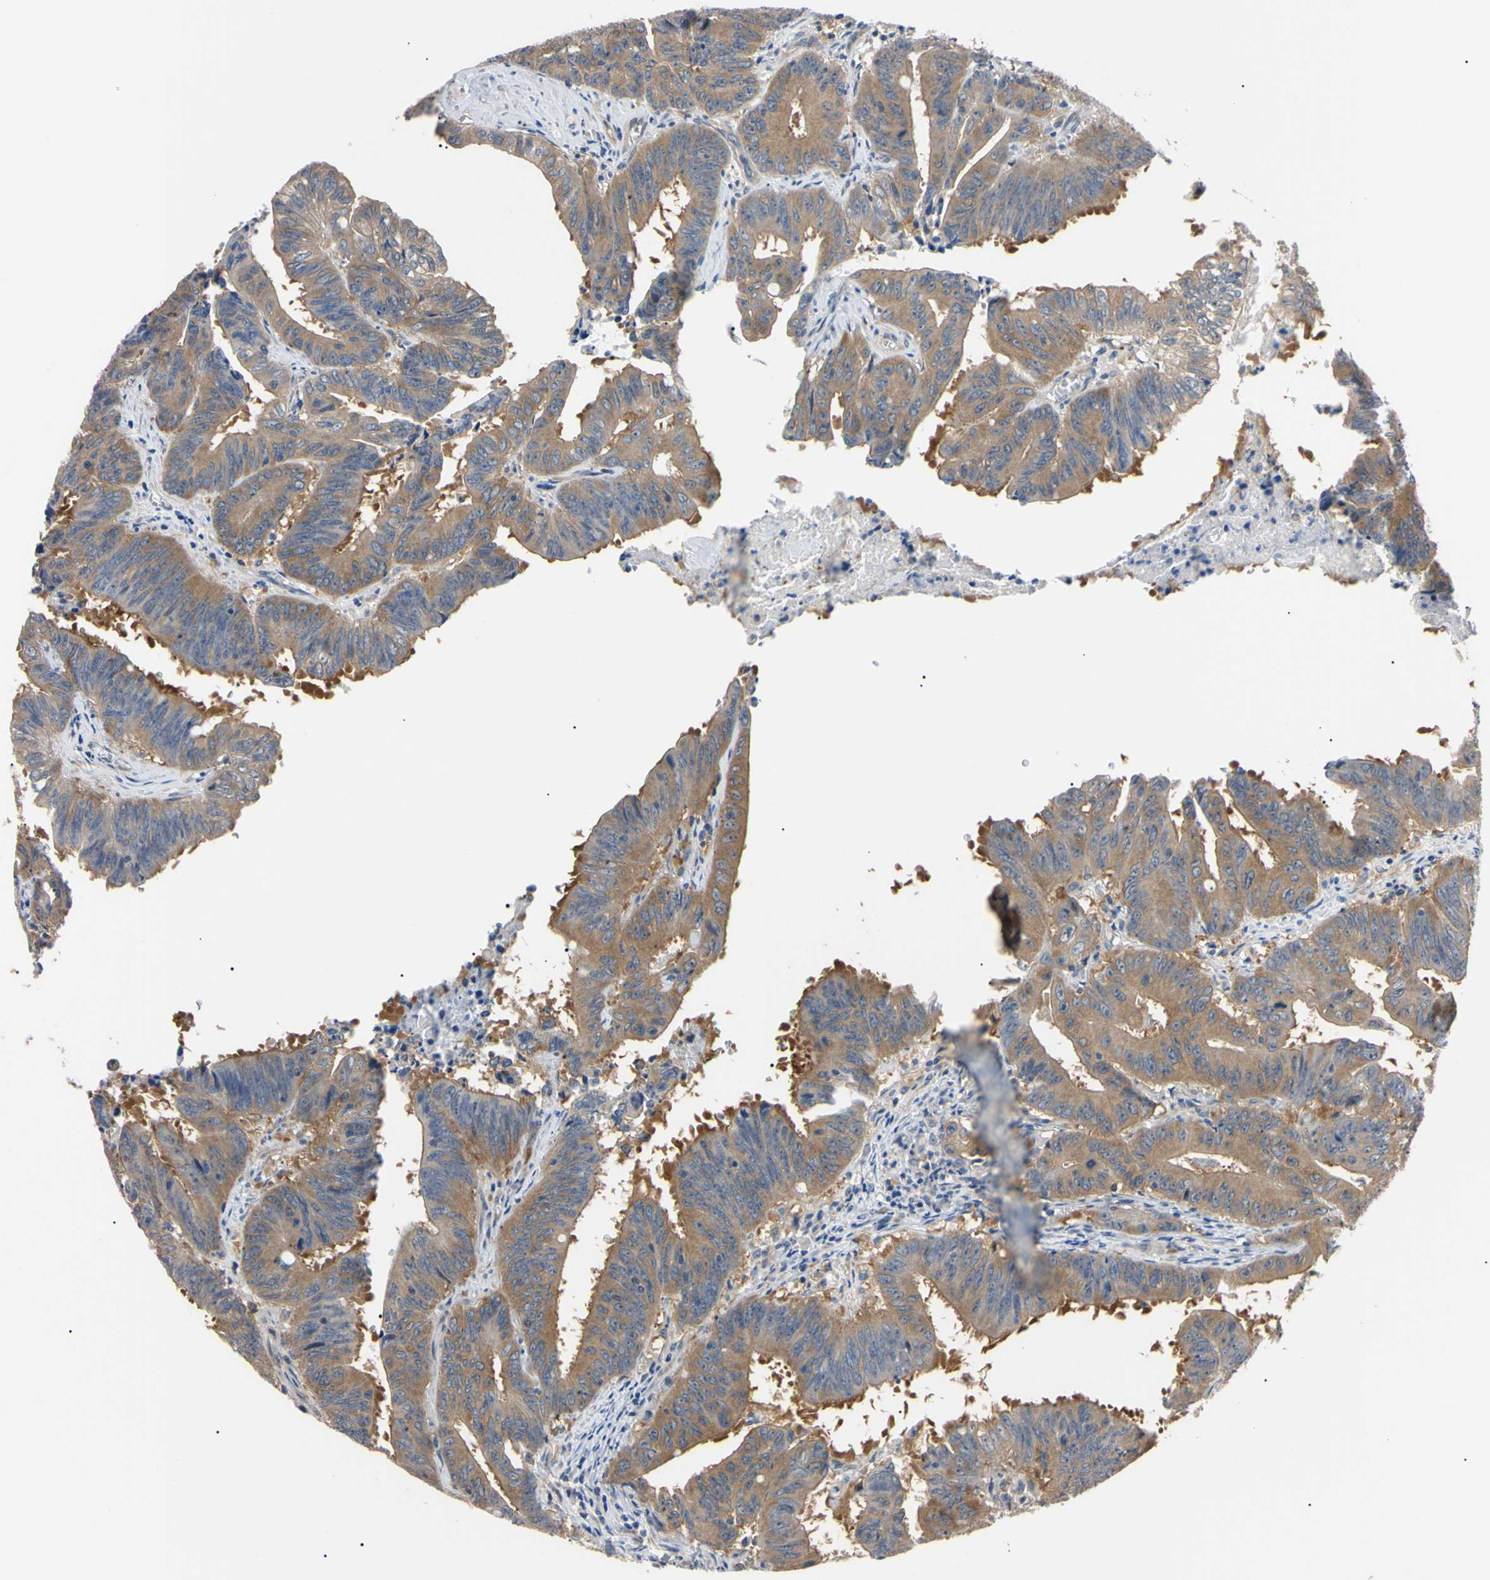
{"staining": {"intensity": "moderate", "quantity": "25%-75%", "location": "cytoplasmic/membranous"}, "tissue": "colorectal cancer", "cell_type": "Tumor cells", "image_type": "cancer", "snomed": [{"axis": "morphology", "description": "Adenocarcinoma, NOS"}, {"axis": "topography", "description": "Colon"}], "caption": "Immunohistochemistry (IHC) staining of colorectal cancer, which shows medium levels of moderate cytoplasmic/membranous expression in approximately 25%-75% of tumor cells indicating moderate cytoplasmic/membranous protein positivity. The staining was performed using DAB (3,3'-diaminobenzidine) (brown) for protein detection and nuclei were counterstained in hematoxylin (blue).", "gene": "RARS1", "patient": {"sex": "male", "age": 45}}